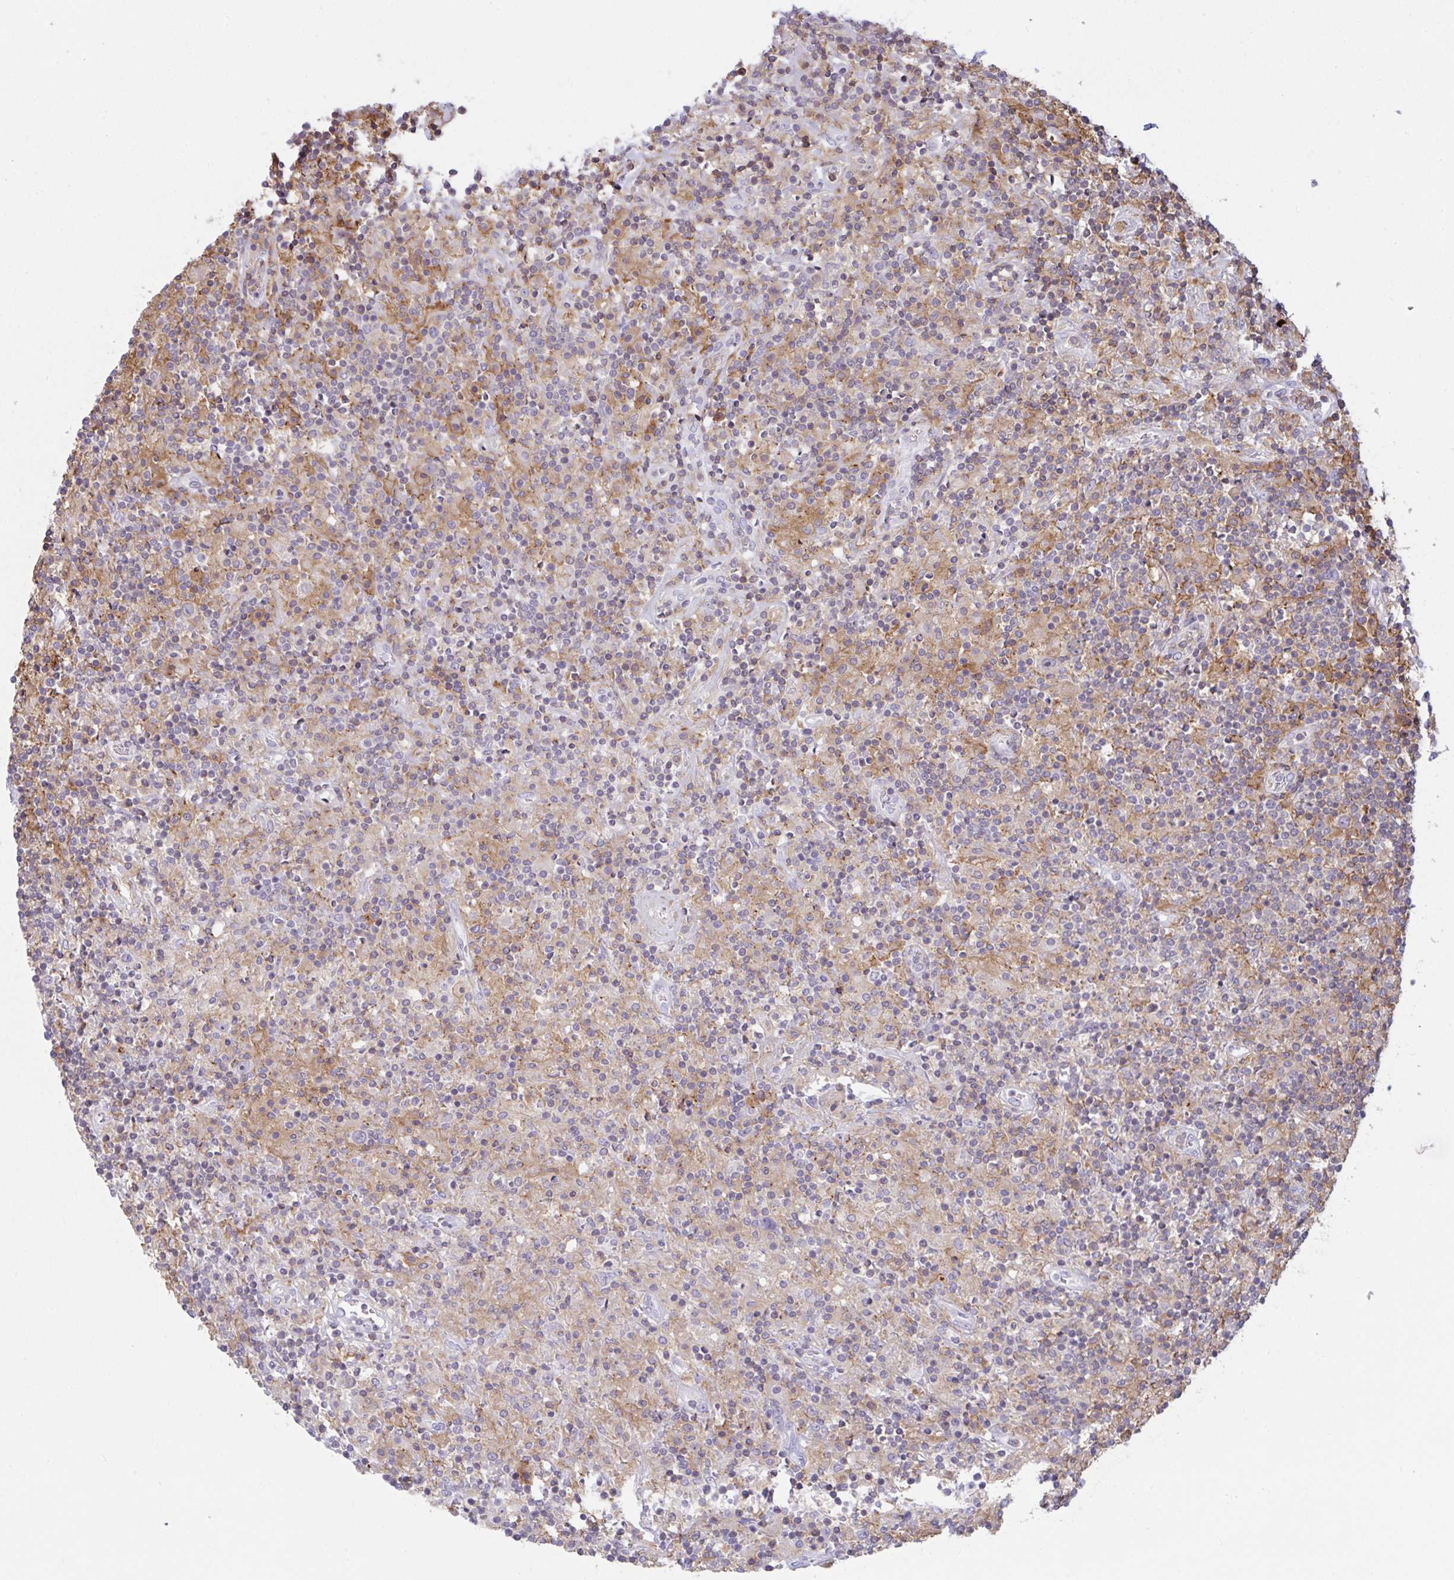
{"staining": {"intensity": "negative", "quantity": "none", "location": "none"}, "tissue": "lymphoma", "cell_type": "Tumor cells", "image_type": "cancer", "snomed": [{"axis": "morphology", "description": "Hodgkin's disease, NOS"}, {"axis": "topography", "description": "Lymph node"}], "caption": "Immunohistochemical staining of lymphoma demonstrates no significant positivity in tumor cells.", "gene": "CD80", "patient": {"sex": "male", "age": 70}}